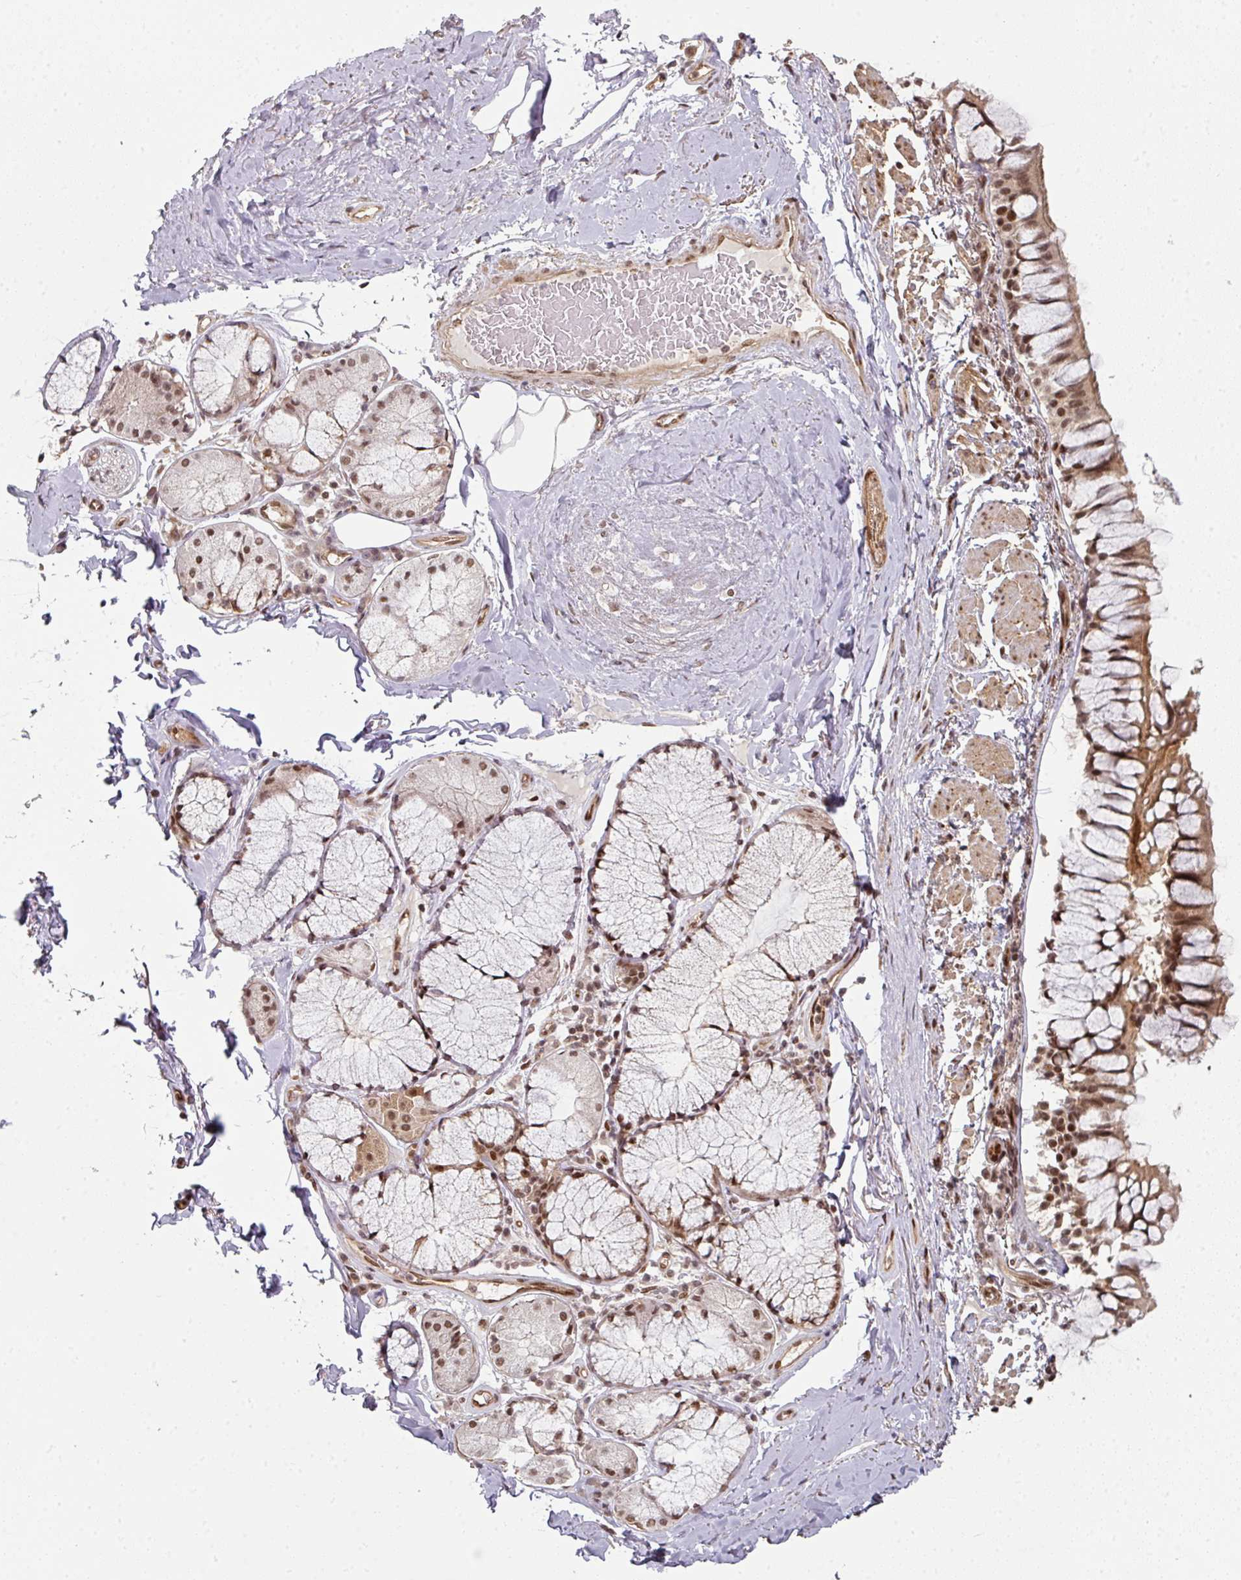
{"staining": {"intensity": "moderate", "quantity": ">75%", "location": "cytoplasmic/membranous,nuclear"}, "tissue": "bronchus", "cell_type": "Respiratory epithelial cells", "image_type": "normal", "snomed": [{"axis": "morphology", "description": "Normal tissue, NOS"}, {"axis": "topography", "description": "Bronchus"}], "caption": "A brown stain shows moderate cytoplasmic/membranous,nuclear positivity of a protein in respiratory epithelial cells of benign human bronchus. Nuclei are stained in blue.", "gene": "SIK3", "patient": {"sex": "male", "age": 70}}